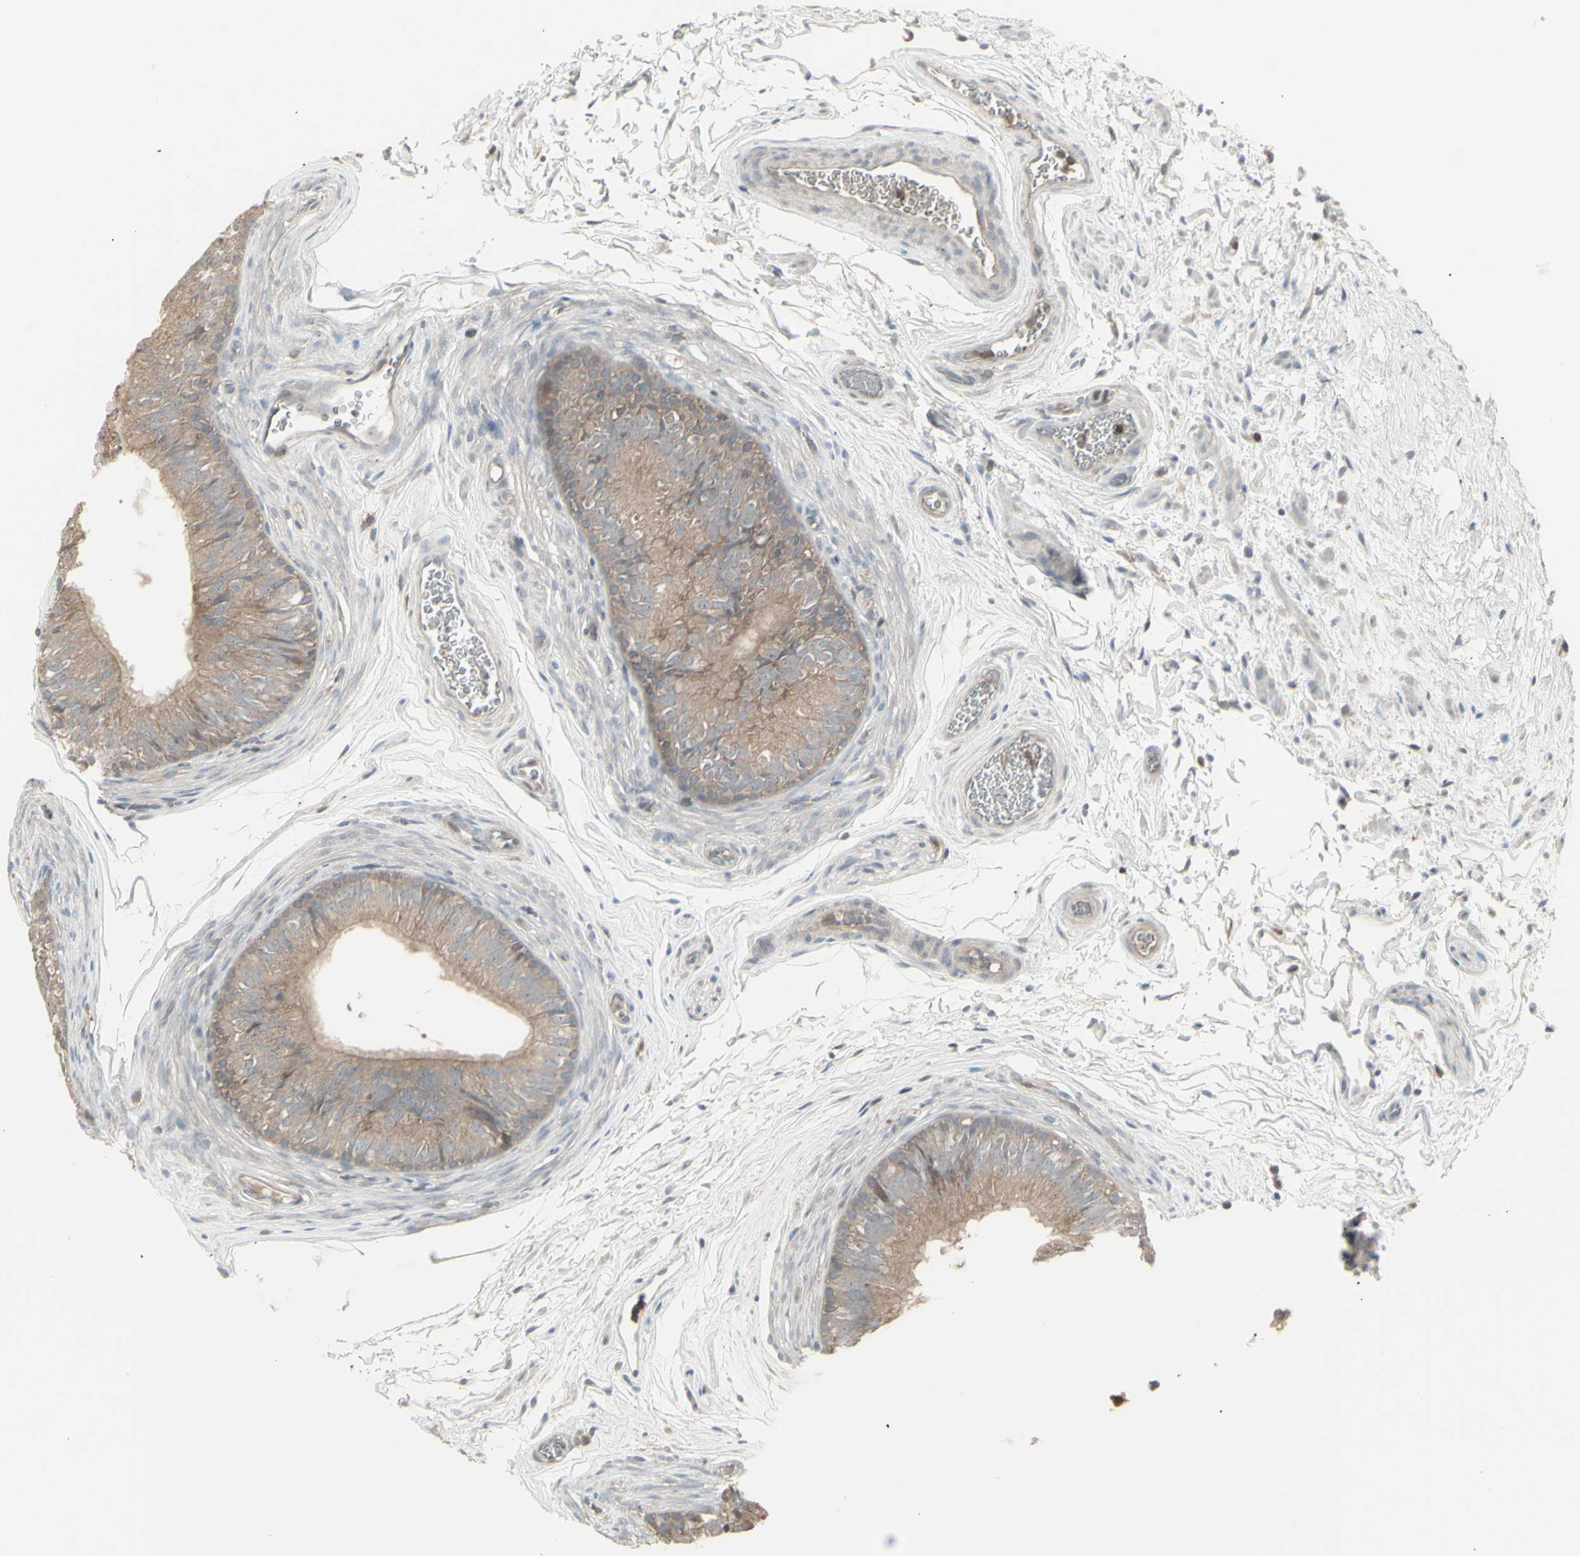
{"staining": {"intensity": "weak", "quantity": ">75%", "location": "cytoplasmic/membranous"}, "tissue": "epididymis", "cell_type": "Glandular cells", "image_type": "normal", "snomed": [{"axis": "morphology", "description": "Normal tissue, NOS"}, {"axis": "topography", "description": "Epididymis"}], "caption": "This photomicrograph exhibits unremarkable epididymis stained with immunohistochemistry (IHC) to label a protein in brown. The cytoplasmic/membranous of glandular cells show weak positivity for the protein. Nuclei are counter-stained blue.", "gene": "CSK", "patient": {"sex": "male", "age": 36}}